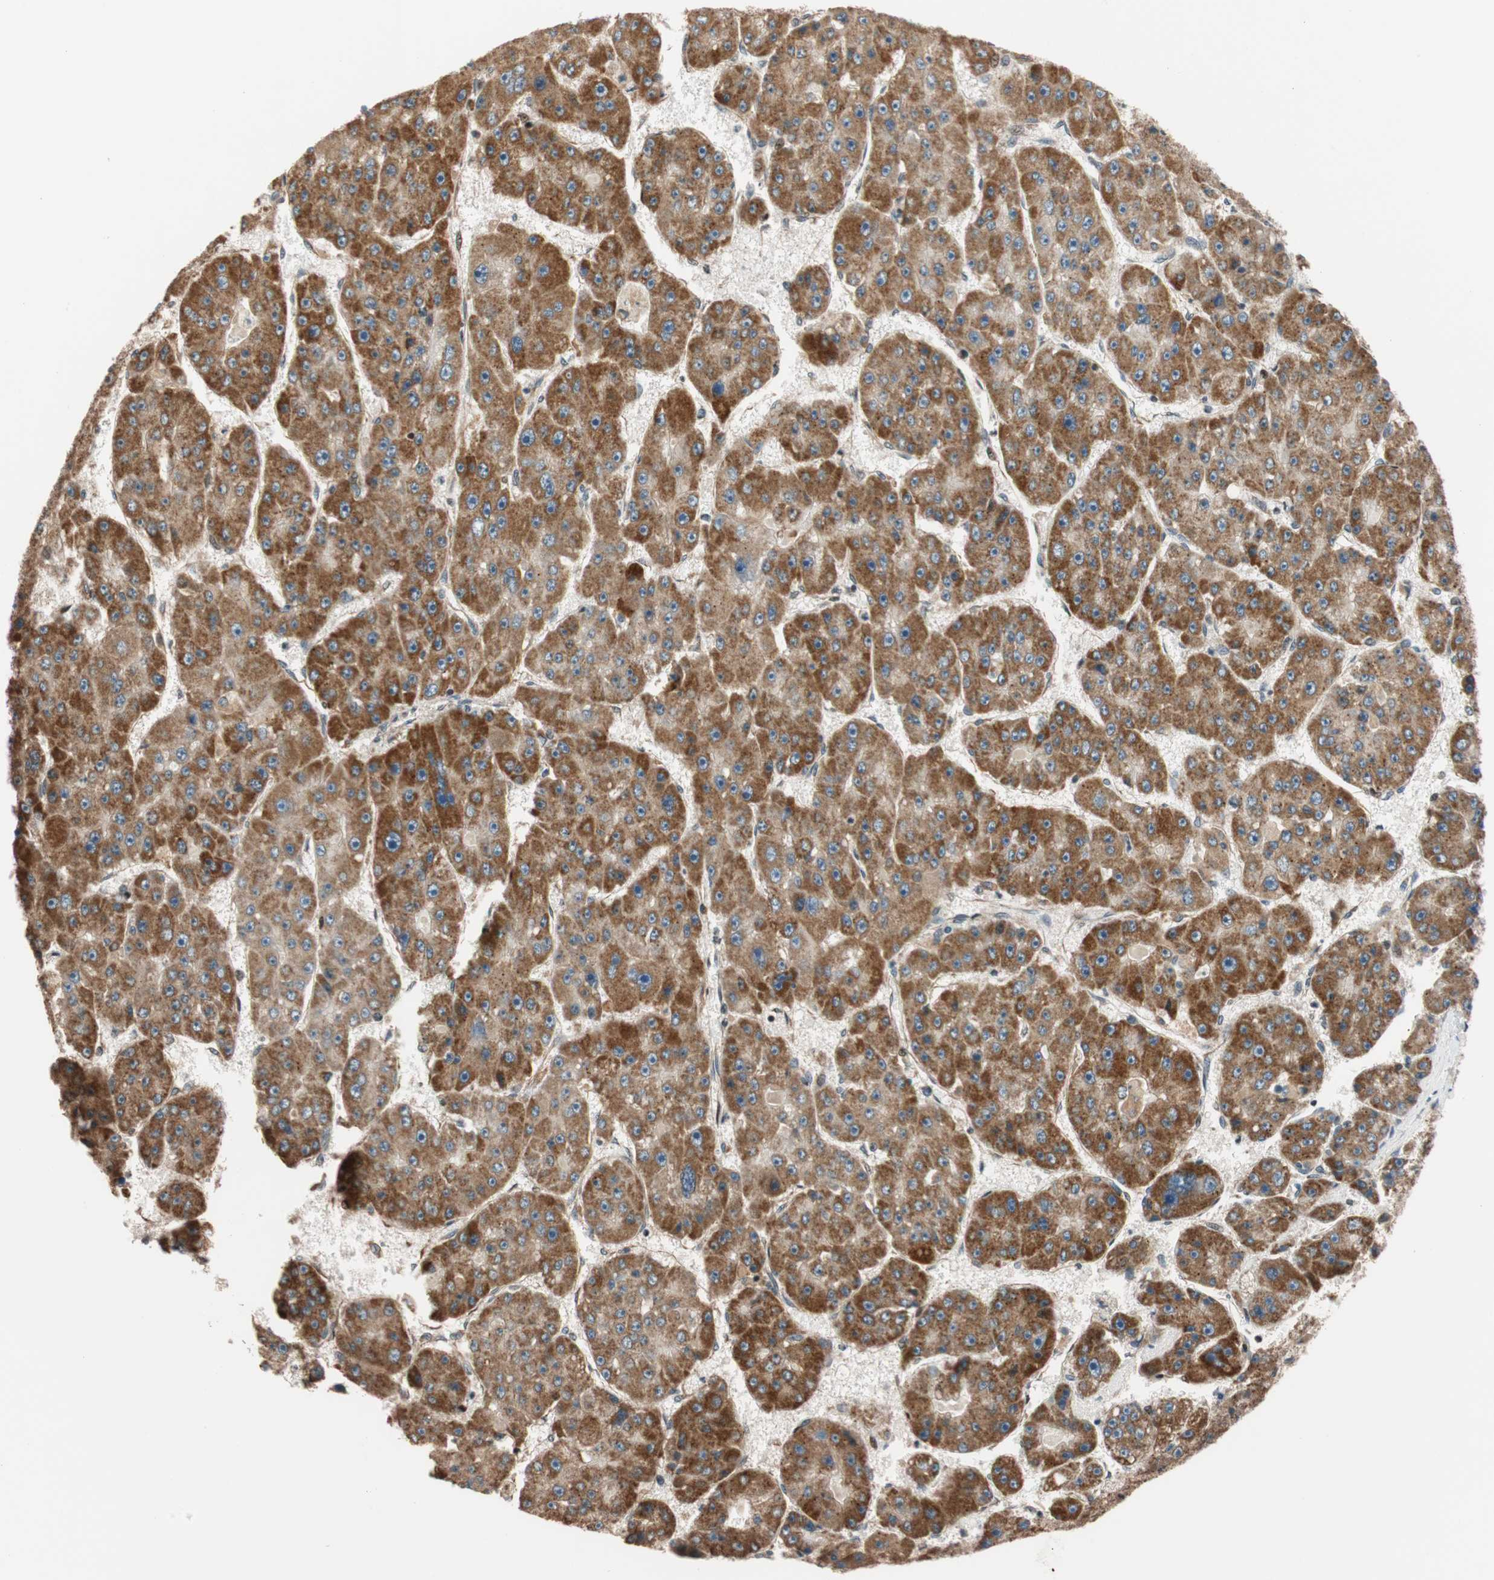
{"staining": {"intensity": "moderate", "quantity": ">75%", "location": "cytoplasmic/membranous"}, "tissue": "liver cancer", "cell_type": "Tumor cells", "image_type": "cancer", "snomed": [{"axis": "morphology", "description": "Carcinoma, Hepatocellular, NOS"}, {"axis": "topography", "description": "Liver"}], "caption": "Protein staining of liver hepatocellular carcinoma tissue reveals moderate cytoplasmic/membranous staining in approximately >75% of tumor cells.", "gene": "HECW1", "patient": {"sex": "female", "age": 61}}